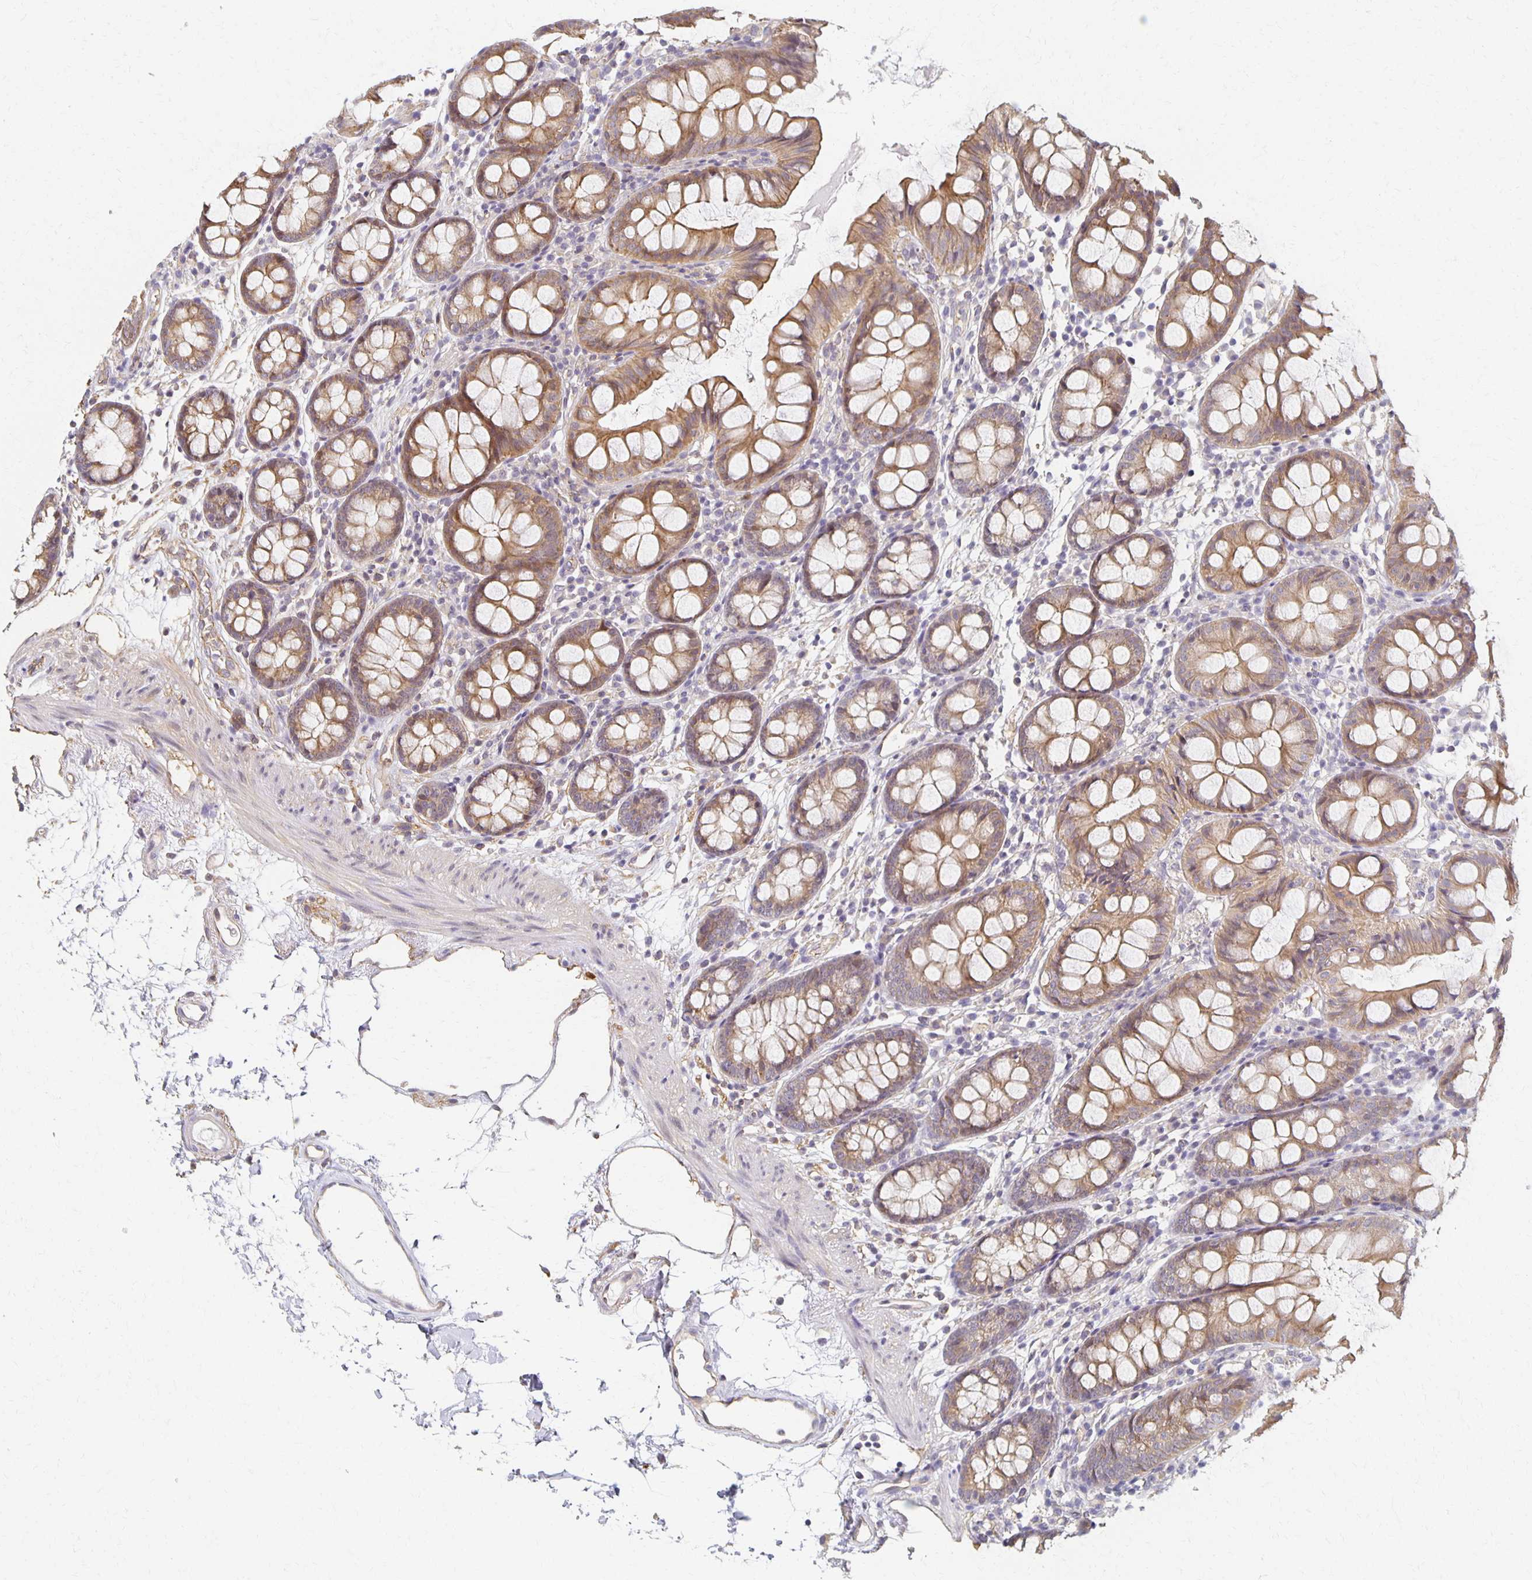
{"staining": {"intensity": "weak", "quantity": "25%-75%", "location": "cytoplasmic/membranous"}, "tissue": "colon", "cell_type": "Endothelial cells", "image_type": "normal", "snomed": [{"axis": "morphology", "description": "Normal tissue, NOS"}, {"axis": "topography", "description": "Colon"}], "caption": "Immunohistochemistry (DAB (3,3'-diaminobenzidine)) staining of benign human colon reveals weak cytoplasmic/membranous protein expression in about 25%-75% of endothelial cells. (DAB (3,3'-diaminobenzidine) = brown stain, brightfield microscopy at high magnification).", "gene": "SORL1", "patient": {"sex": "female", "age": 84}}